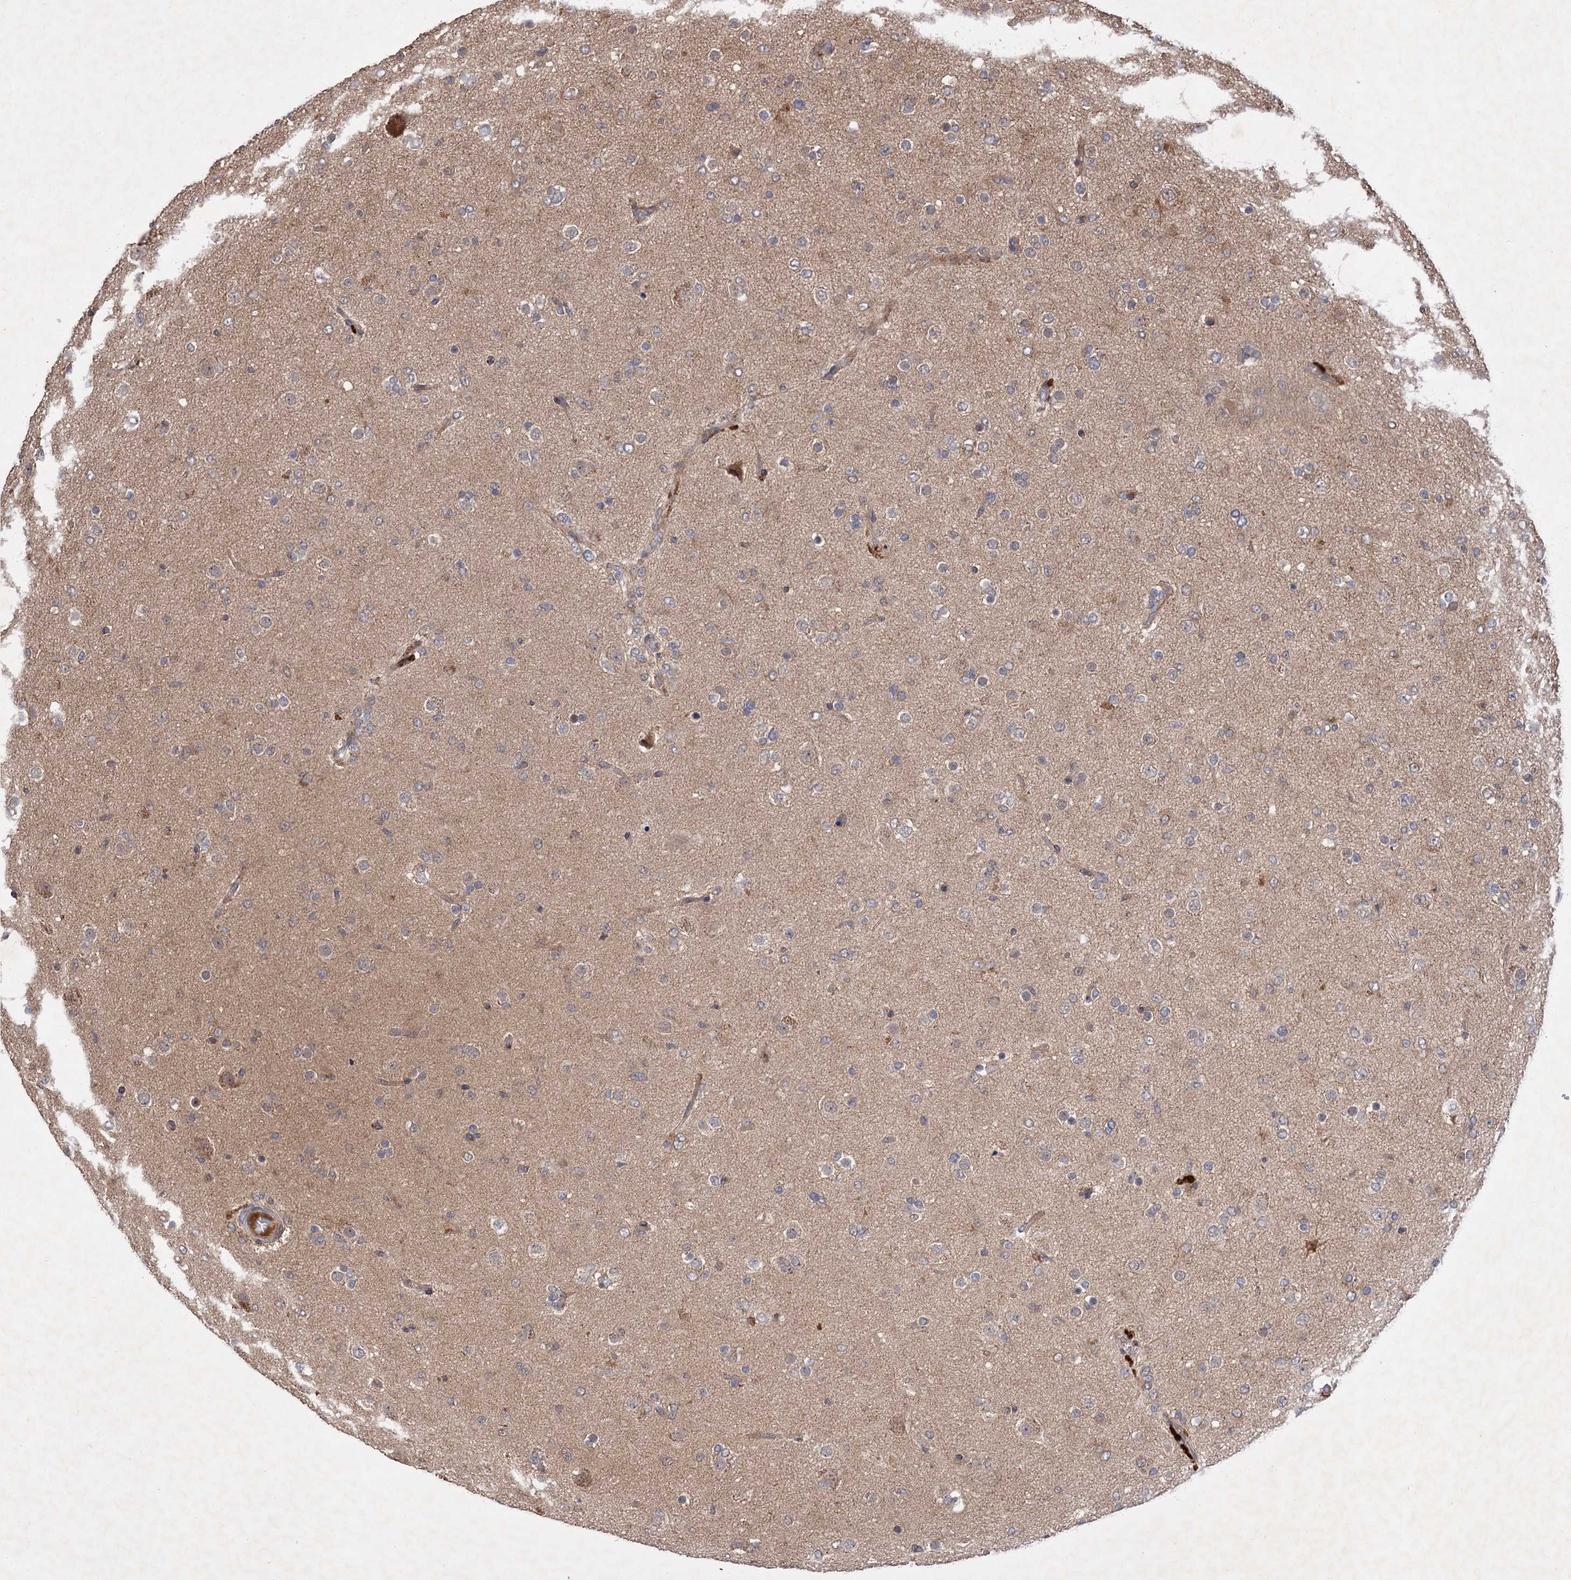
{"staining": {"intensity": "negative", "quantity": "none", "location": "none"}, "tissue": "glioma", "cell_type": "Tumor cells", "image_type": "cancer", "snomed": [{"axis": "morphology", "description": "Glioma, malignant, Low grade"}, {"axis": "topography", "description": "Brain"}], "caption": "Tumor cells show no significant staining in low-grade glioma (malignant). (DAB (3,3'-diaminobenzidine) immunohistochemistry with hematoxylin counter stain).", "gene": "FBXW8", "patient": {"sex": "male", "age": 65}}